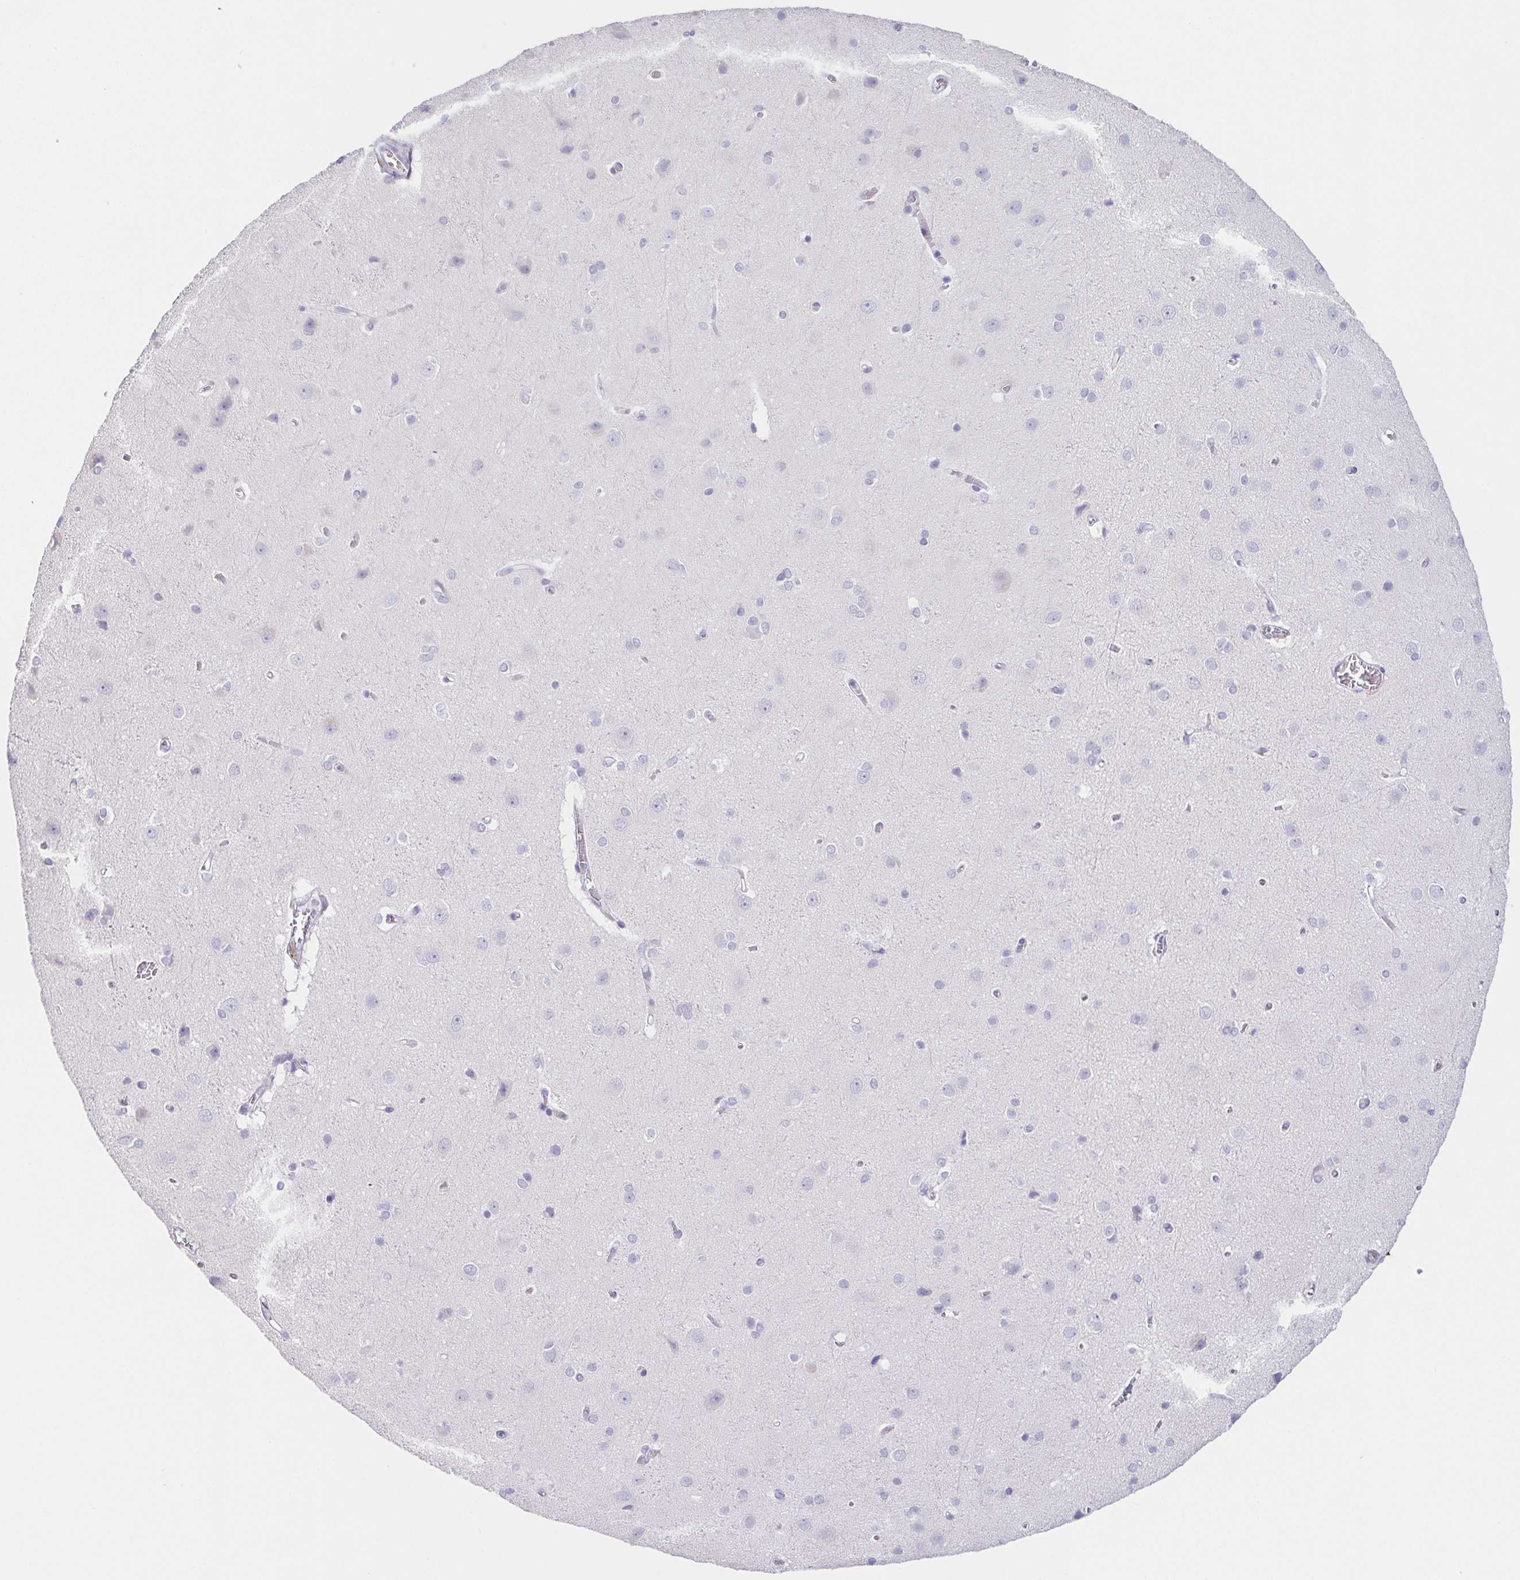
{"staining": {"intensity": "negative", "quantity": "none", "location": "none"}, "tissue": "cerebral cortex", "cell_type": "Endothelial cells", "image_type": "normal", "snomed": [{"axis": "morphology", "description": "Normal tissue, NOS"}, {"axis": "topography", "description": "Cerebral cortex"}], "caption": "An IHC histopathology image of unremarkable cerebral cortex is shown. There is no staining in endothelial cells of cerebral cortex. (DAB immunohistochemistry visualized using brightfield microscopy, high magnification).", "gene": "HDGFL1", "patient": {"sex": "male", "age": 37}}